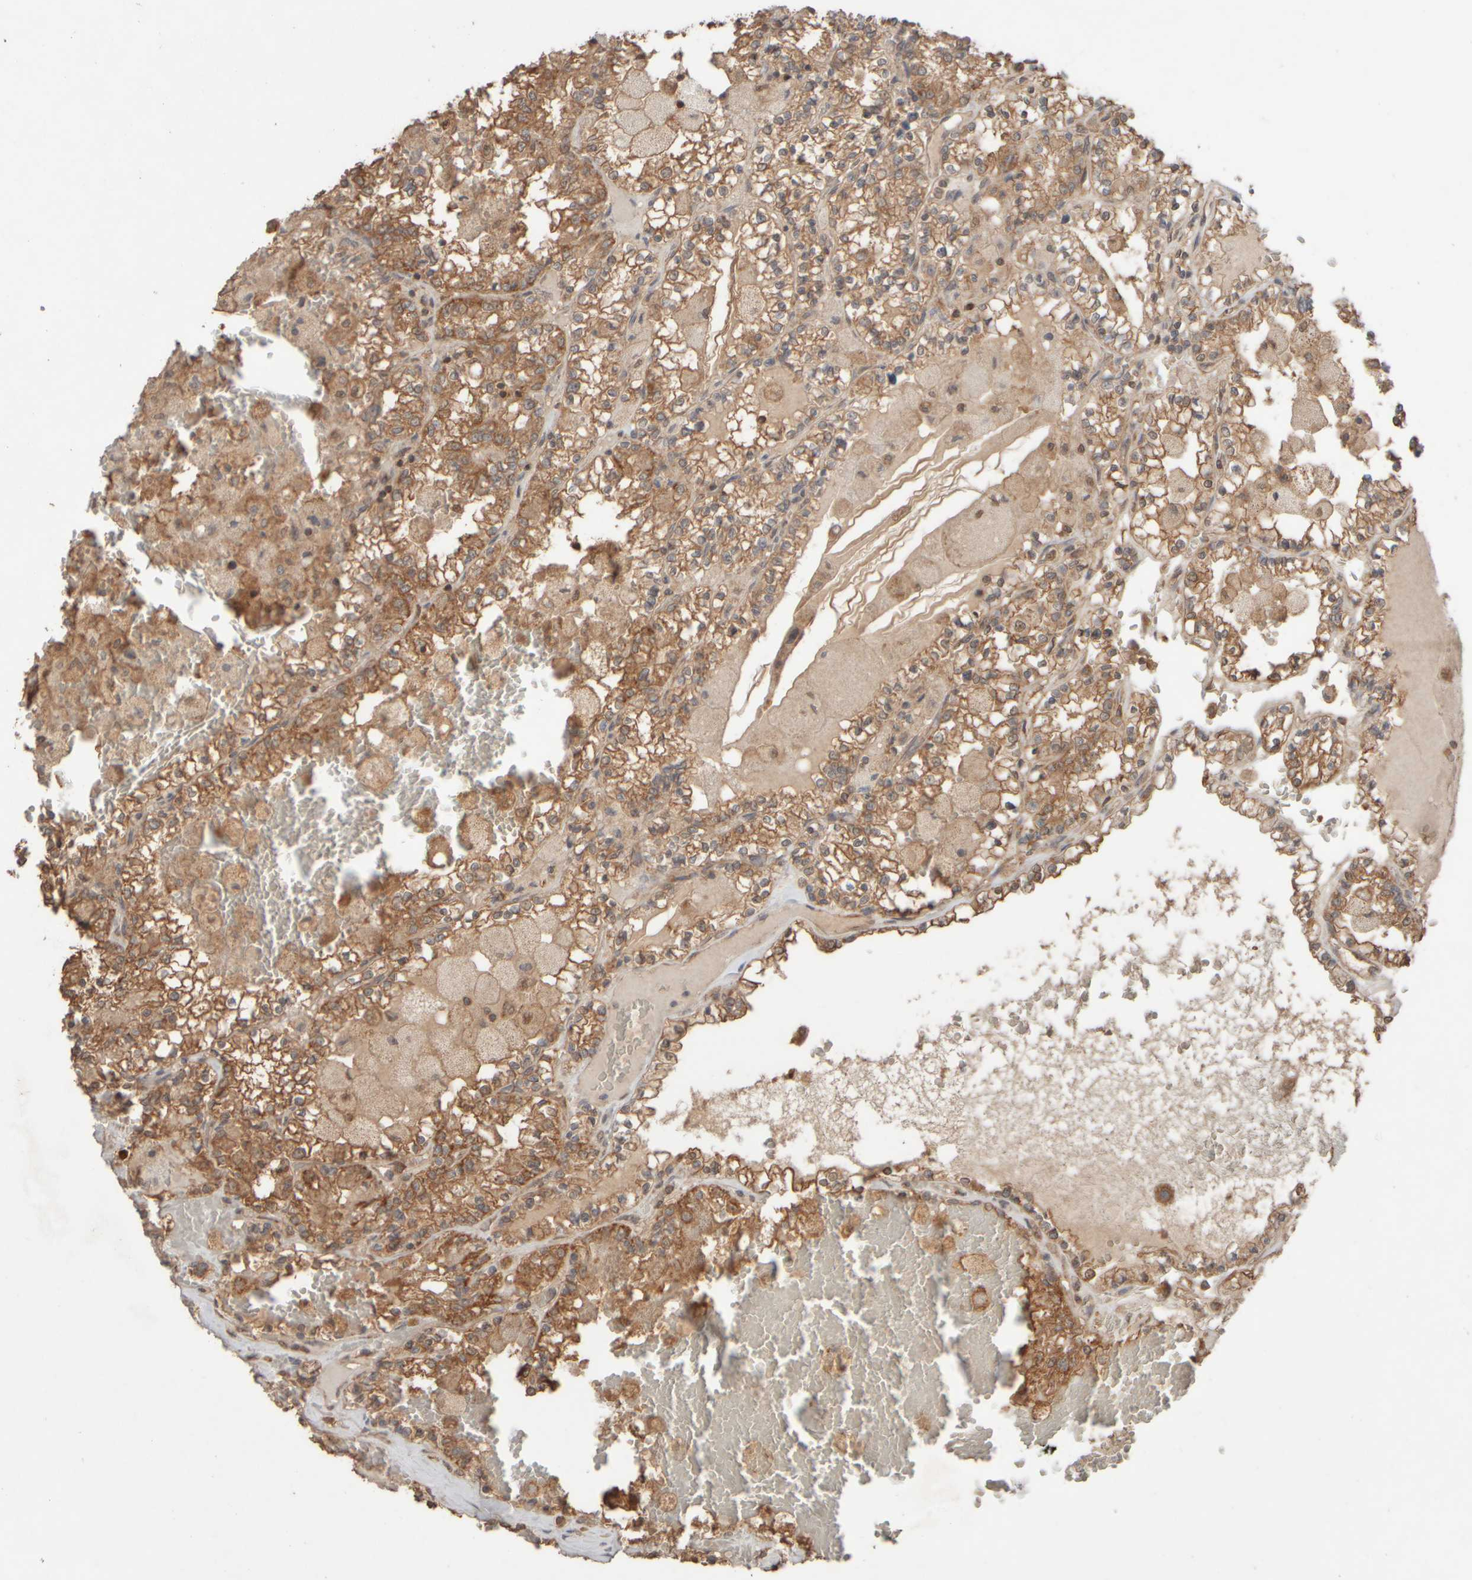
{"staining": {"intensity": "moderate", "quantity": ">75%", "location": "cytoplasmic/membranous"}, "tissue": "renal cancer", "cell_type": "Tumor cells", "image_type": "cancer", "snomed": [{"axis": "morphology", "description": "Adenocarcinoma, NOS"}, {"axis": "topography", "description": "Kidney"}], "caption": "IHC micrograph of neoplastic tissue: adenocarcinoma (renal) stained using IHC demonstrates medium levels of moderate protein expression localized specifically in the cytoplasmic/membranous of tumor cells, appearing as a cytoplasmic/membranous brown color.", "gene": "EIF2B3", "patient": {"sex": "female", "age": 56}}